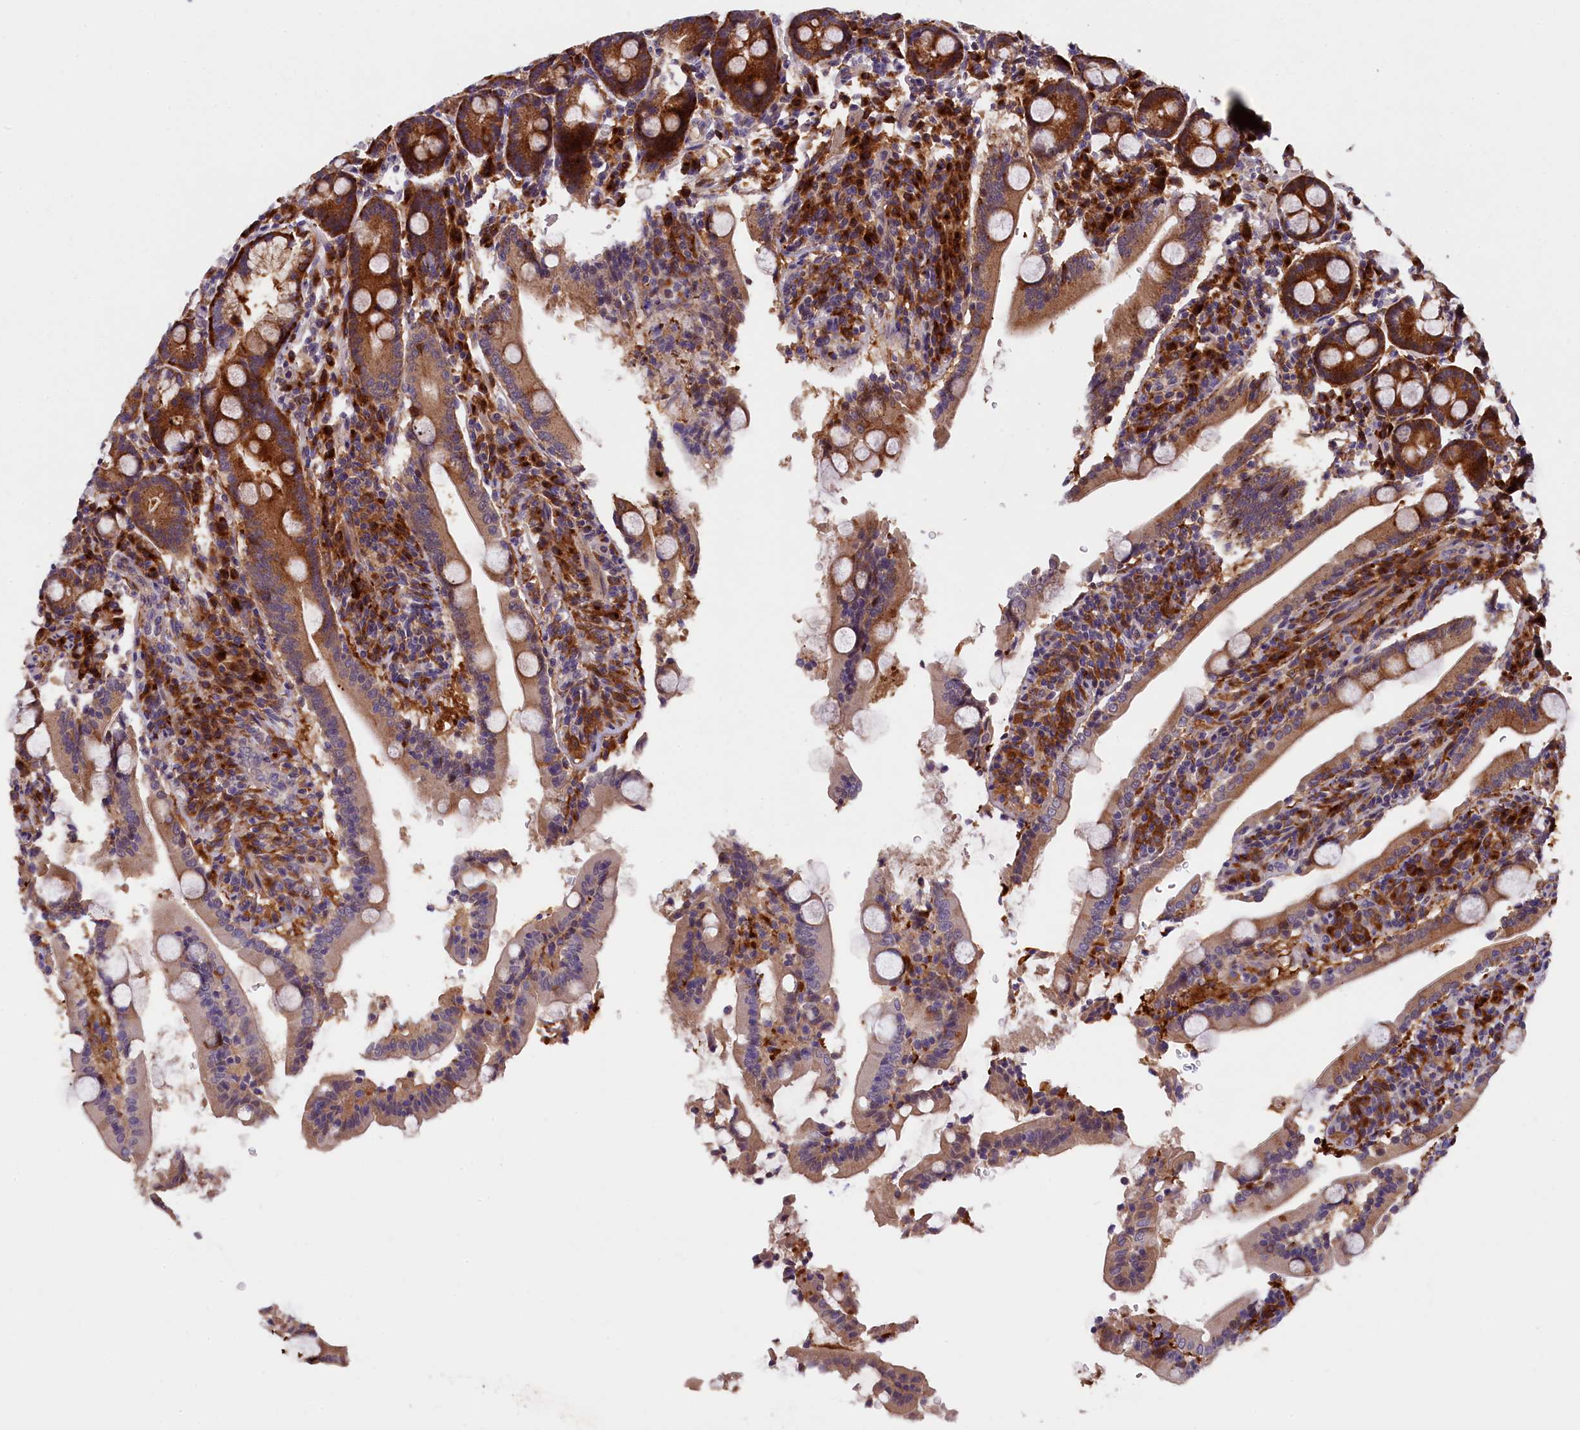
{"staining": {"intensity": "strong", "quantity": ">75%", "location": "cytoplasmic/membranous"}, "tissue": "duodenum", "cell_type": "Glandular cells", "image_type": "normal", "snomed": [{"axis": "morphology", "description": "Normal tissue, NOS"}, {"axis": "topography", "description": "Duodenum"}], "caption": "Protein positivity by immunohistochemistry reveals strong cytoplasmic/membranous staining in about >75% of glandular cells in normal duodenum. The staining was performed using DAB to visualize the protein expression in brown, while the nuclei were stained in blue with hematoxylin (Magnification: 20x).", "gene": "NAIP", "patient": {"sex": "male", "age": 35}}